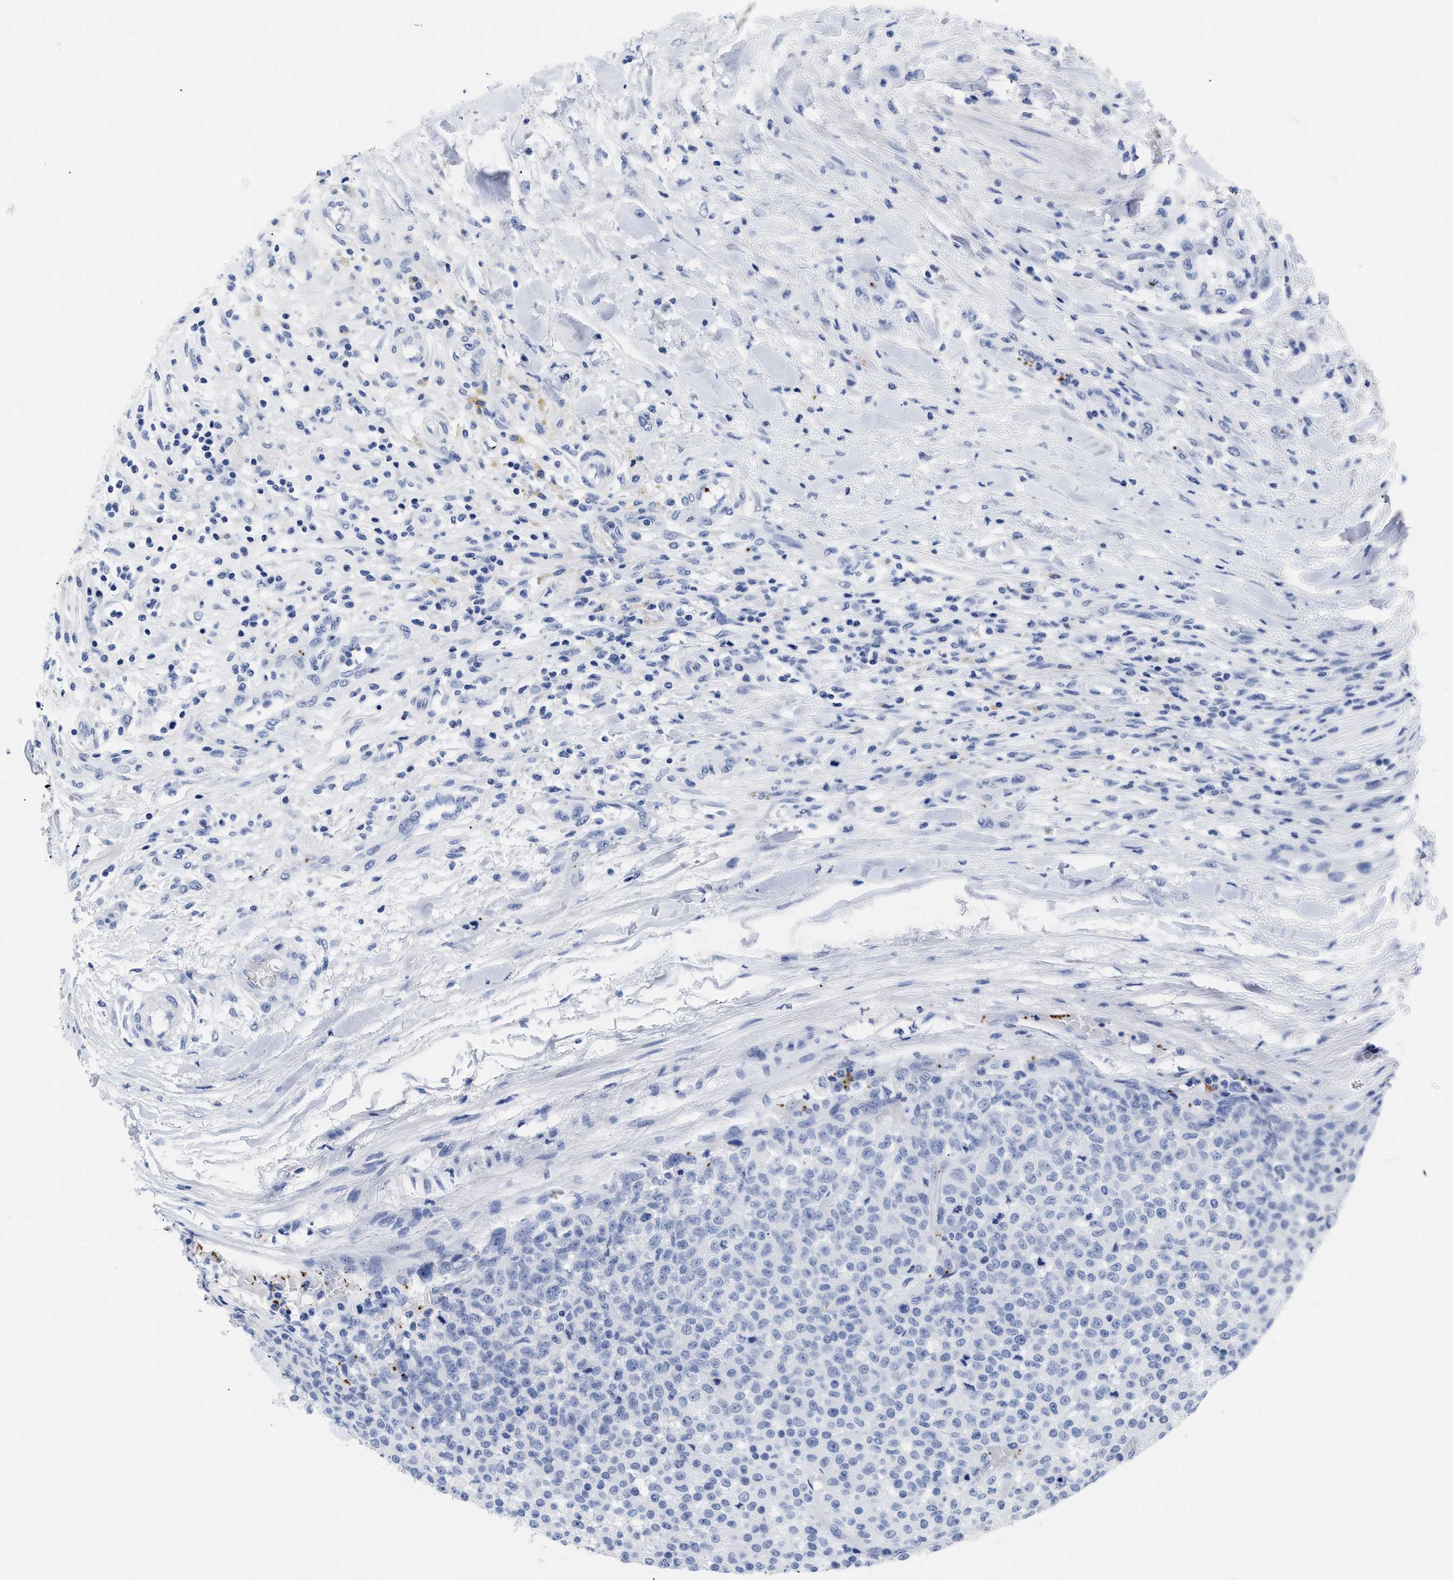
{"staining": {"intensity": "negative", "quantity": "none", "location": "none"}, "tissue": "testis cancer", "cell_type": "Tumor cells", "image_type": "cancer", "snomed": [{"axis": "morphology", "description": "Seminoma, NOS"}, {"axis": "topography", "description": "Testis"}], "caption": "Immunohistochemistry image of testis cancer (seminoma) stained for a protein (brown), which shows no positivity in tumor cells.", "gene": "TREML1", "patient": {"sex": "male", "age": 59}}